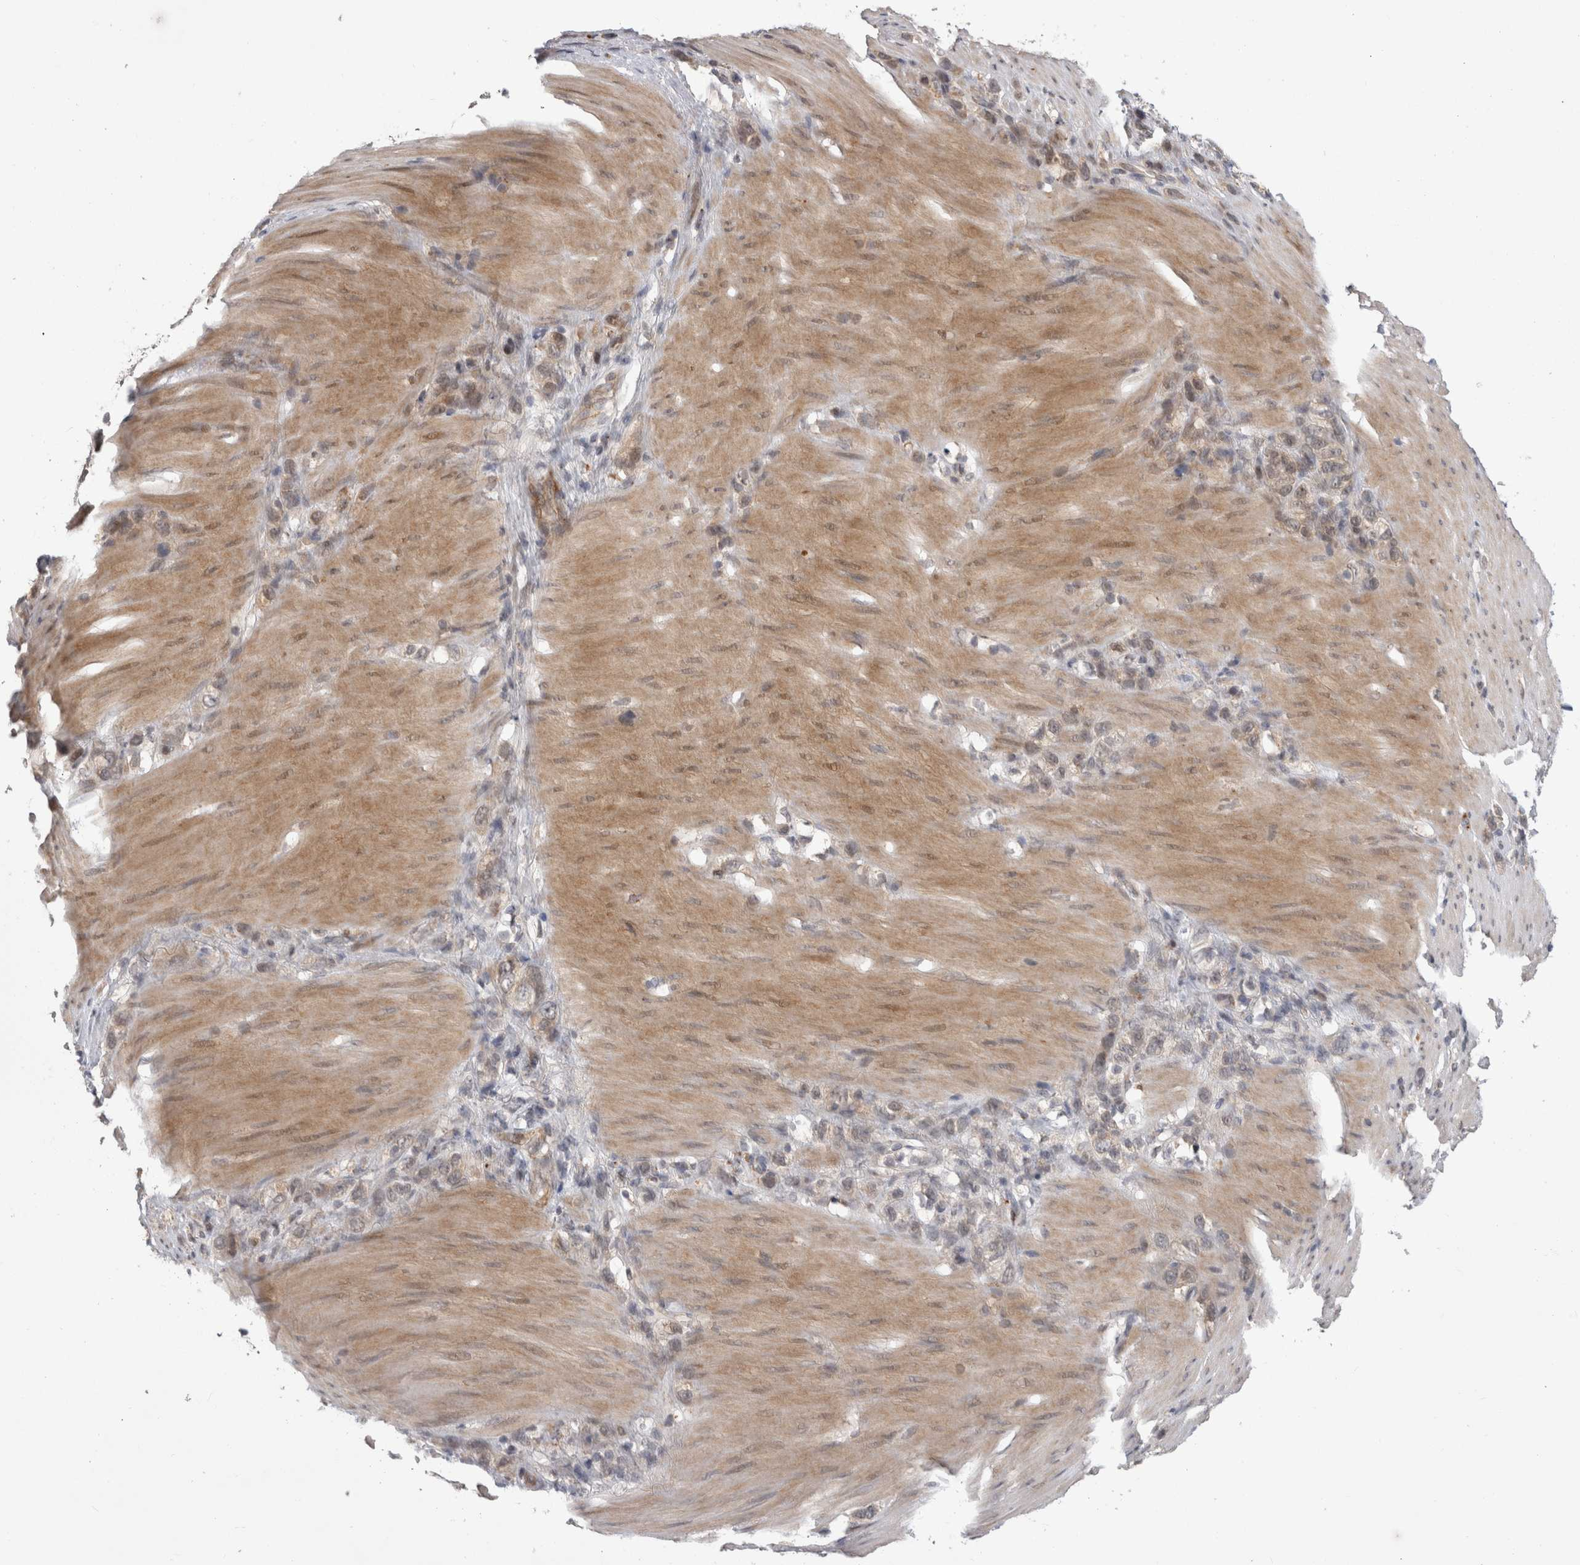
{"staining": {"intensity": "moderate", "quantity": "<25%", "location": "cytoplasmic/membranous,nuclear"}, "tissue": "stomach cancer", "cell_type": "Tumor cells", "image_type": "cancer", "snomed": [{"axis": "morphology", "description": "Normal tissue, NOS"}, {"axis": "morphology", "description": "Adenocarcinoma, NOS"}, {"axis": "morphology", "description": "Adenocarcinoma, High grade"}, {"axis": "topography", "description": "Stomach, upper"}, {"axis": "topography", "description": "Stomach"}], "caption": "Human stomach cancer stained with a brown dye reveals moderate cytoplasmic/membranous and nuclear positive positivity in about <25% of tumor cells.", "gene": "MTBP", "patient": {"sex": "female", "age": 65}}